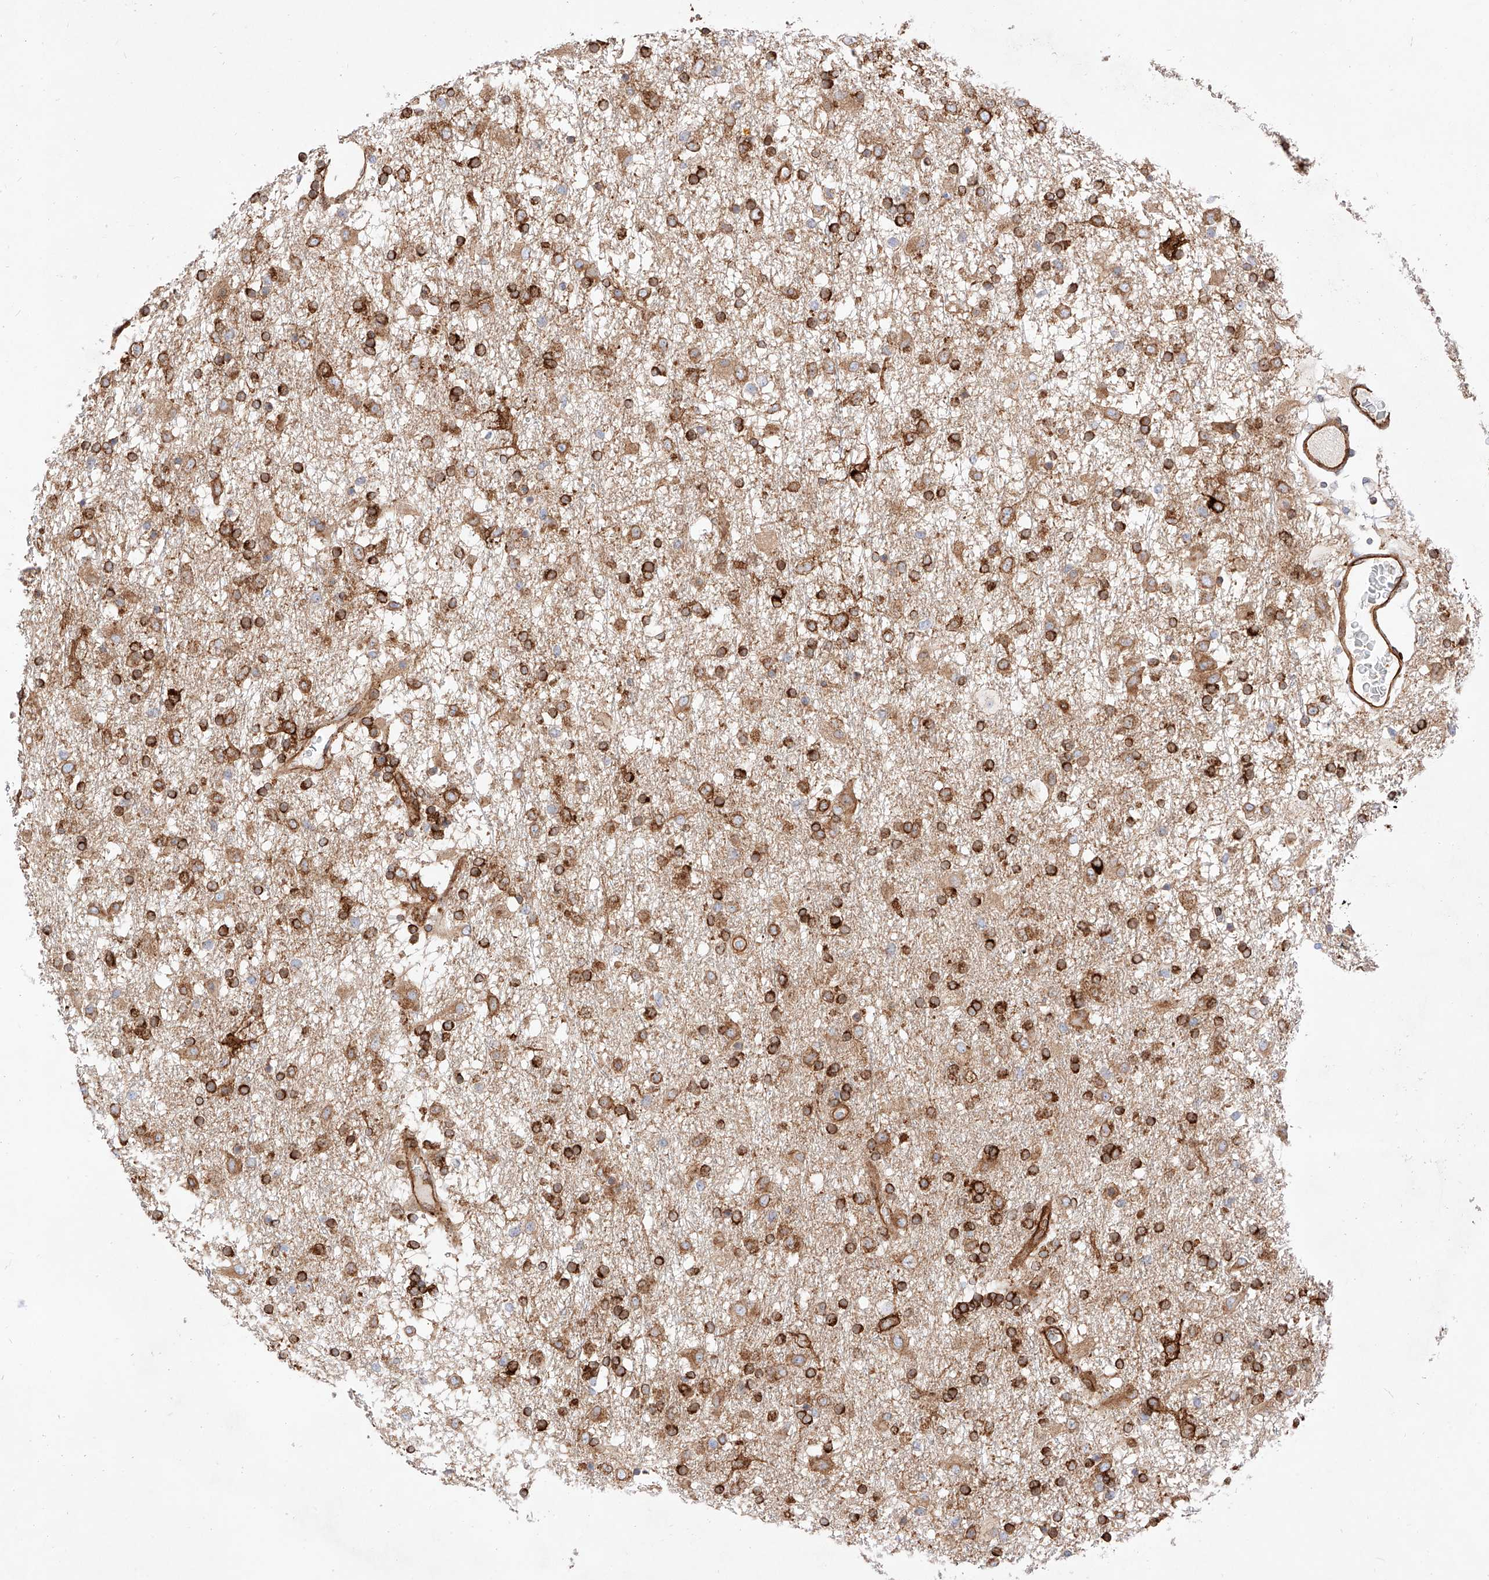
{"staining": {"intensity": "strong", "quantity": ">75%", "location": "cytoplasmic/membranous"}, "tissue": "glioma", "cell_type": "Tumor cells", "image_type": "cancer", "snomed": [{"axis": "morphology", "description": "Glioma, malignant, Low grade"}, {"axis": "topography", "description": "Brain"}], "caption": "Protein staining reveals strong cytoplasmic/membranous positivity in about >75% of tumor cells in glioma. (DAB IHC with brightfield microscopy, high magnification).", "gene": "CSGALNACT2", "patient": {"sex": "male", "age": 65}}